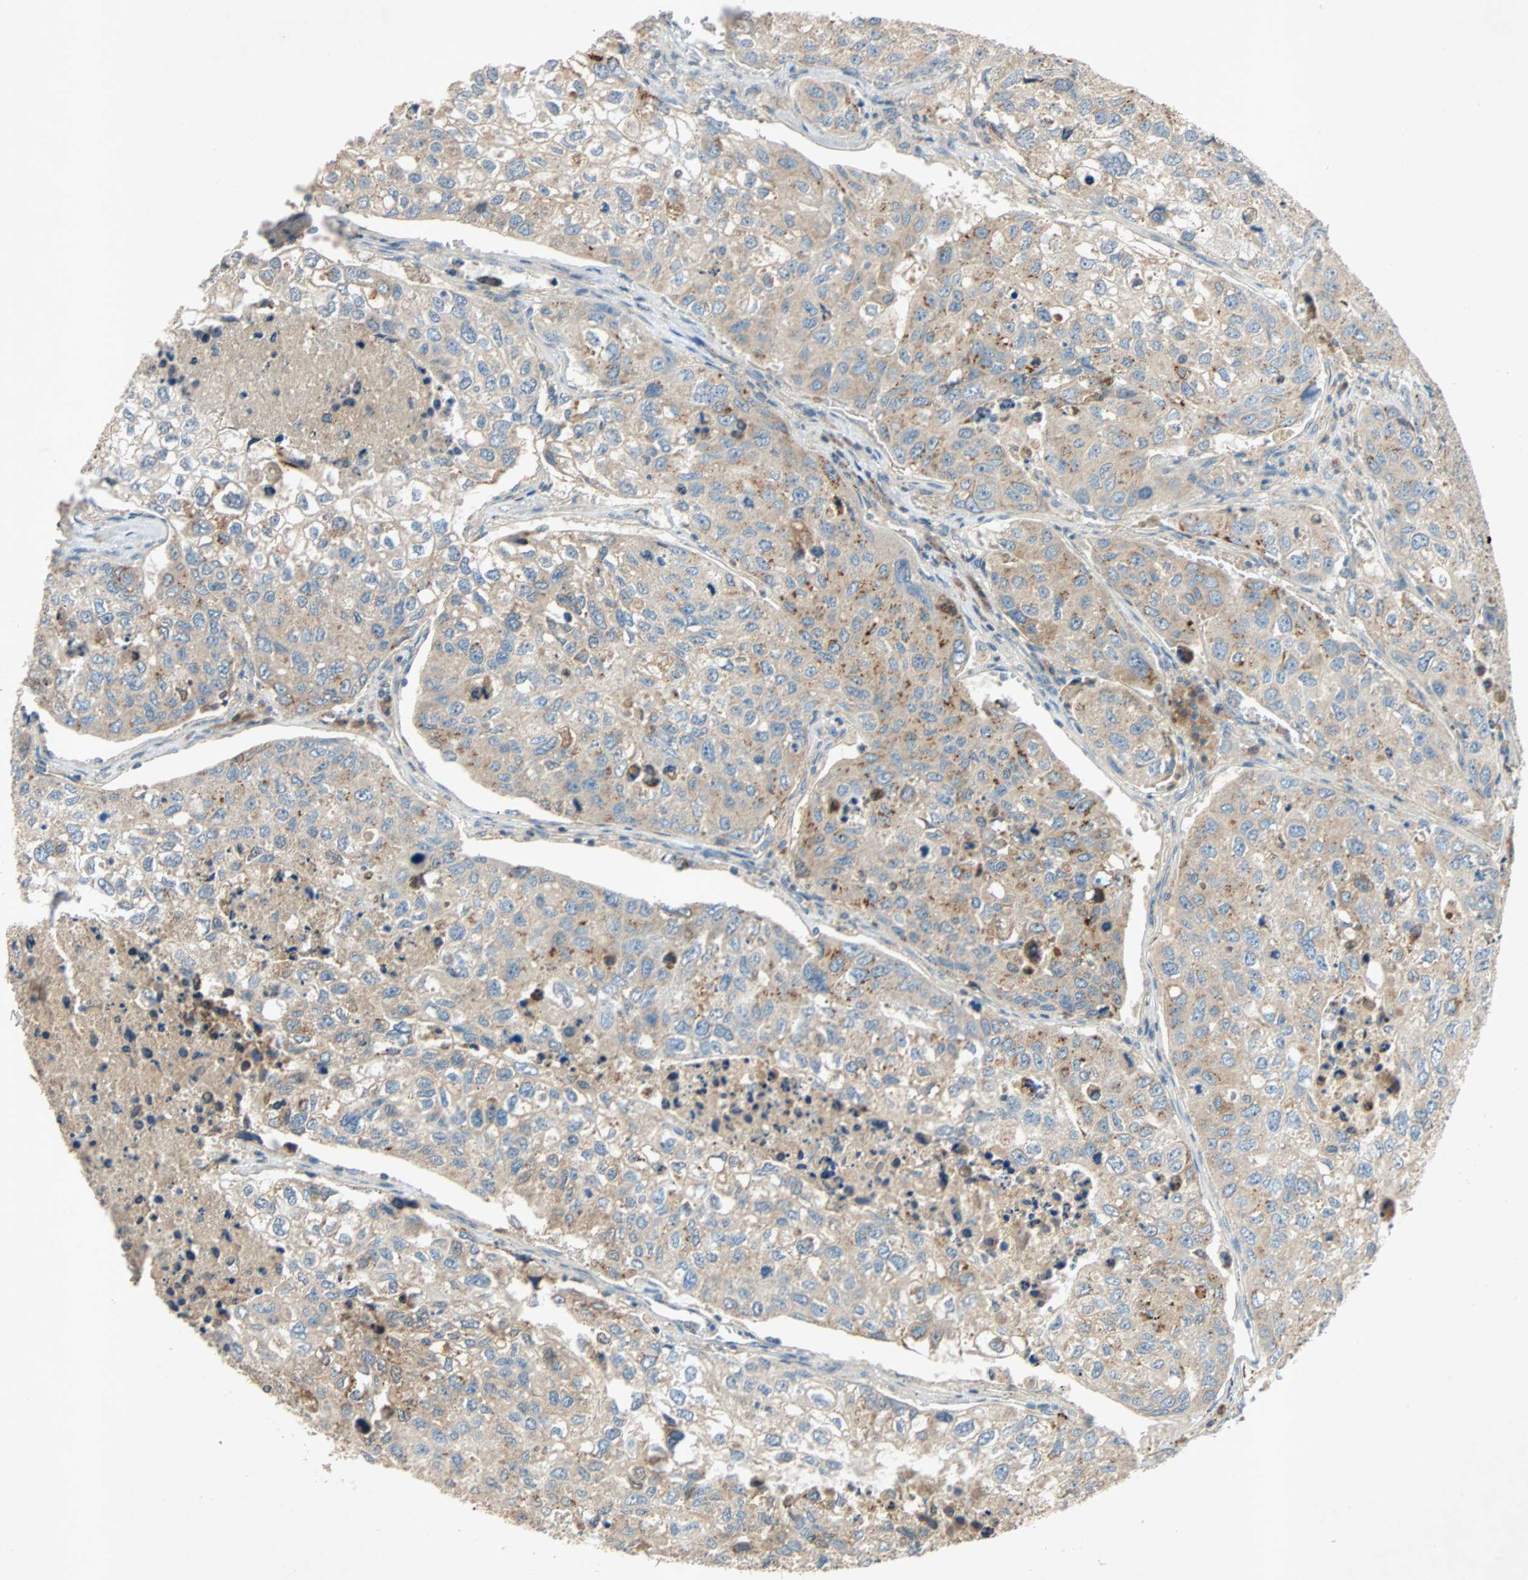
{"staining": {"intensity": "moderate", "quantity": ">75%", "location": "cytoplasmic/membranous"}, "tissue": "urothelial cancer", "cell_type": "Tumor cells", "image_type": "cancer", "snomed": [{"axis": "morphology", "description": "Urothelial carcinoma, High grade"}, {"axis": "topography", "description": "Lymph node"}, {"axis": "topography", "description": "Urinary bladder"}], "caption": "A micrograph showing moderate cytoplasmic/membranous staining in approximately >75% of tumor cells in high-grade urothelial carcinoma, as visualized by brown immunohistochemical staining.", "gene": "XYLT1", "patient": {"sex": "male", "age": 51}}